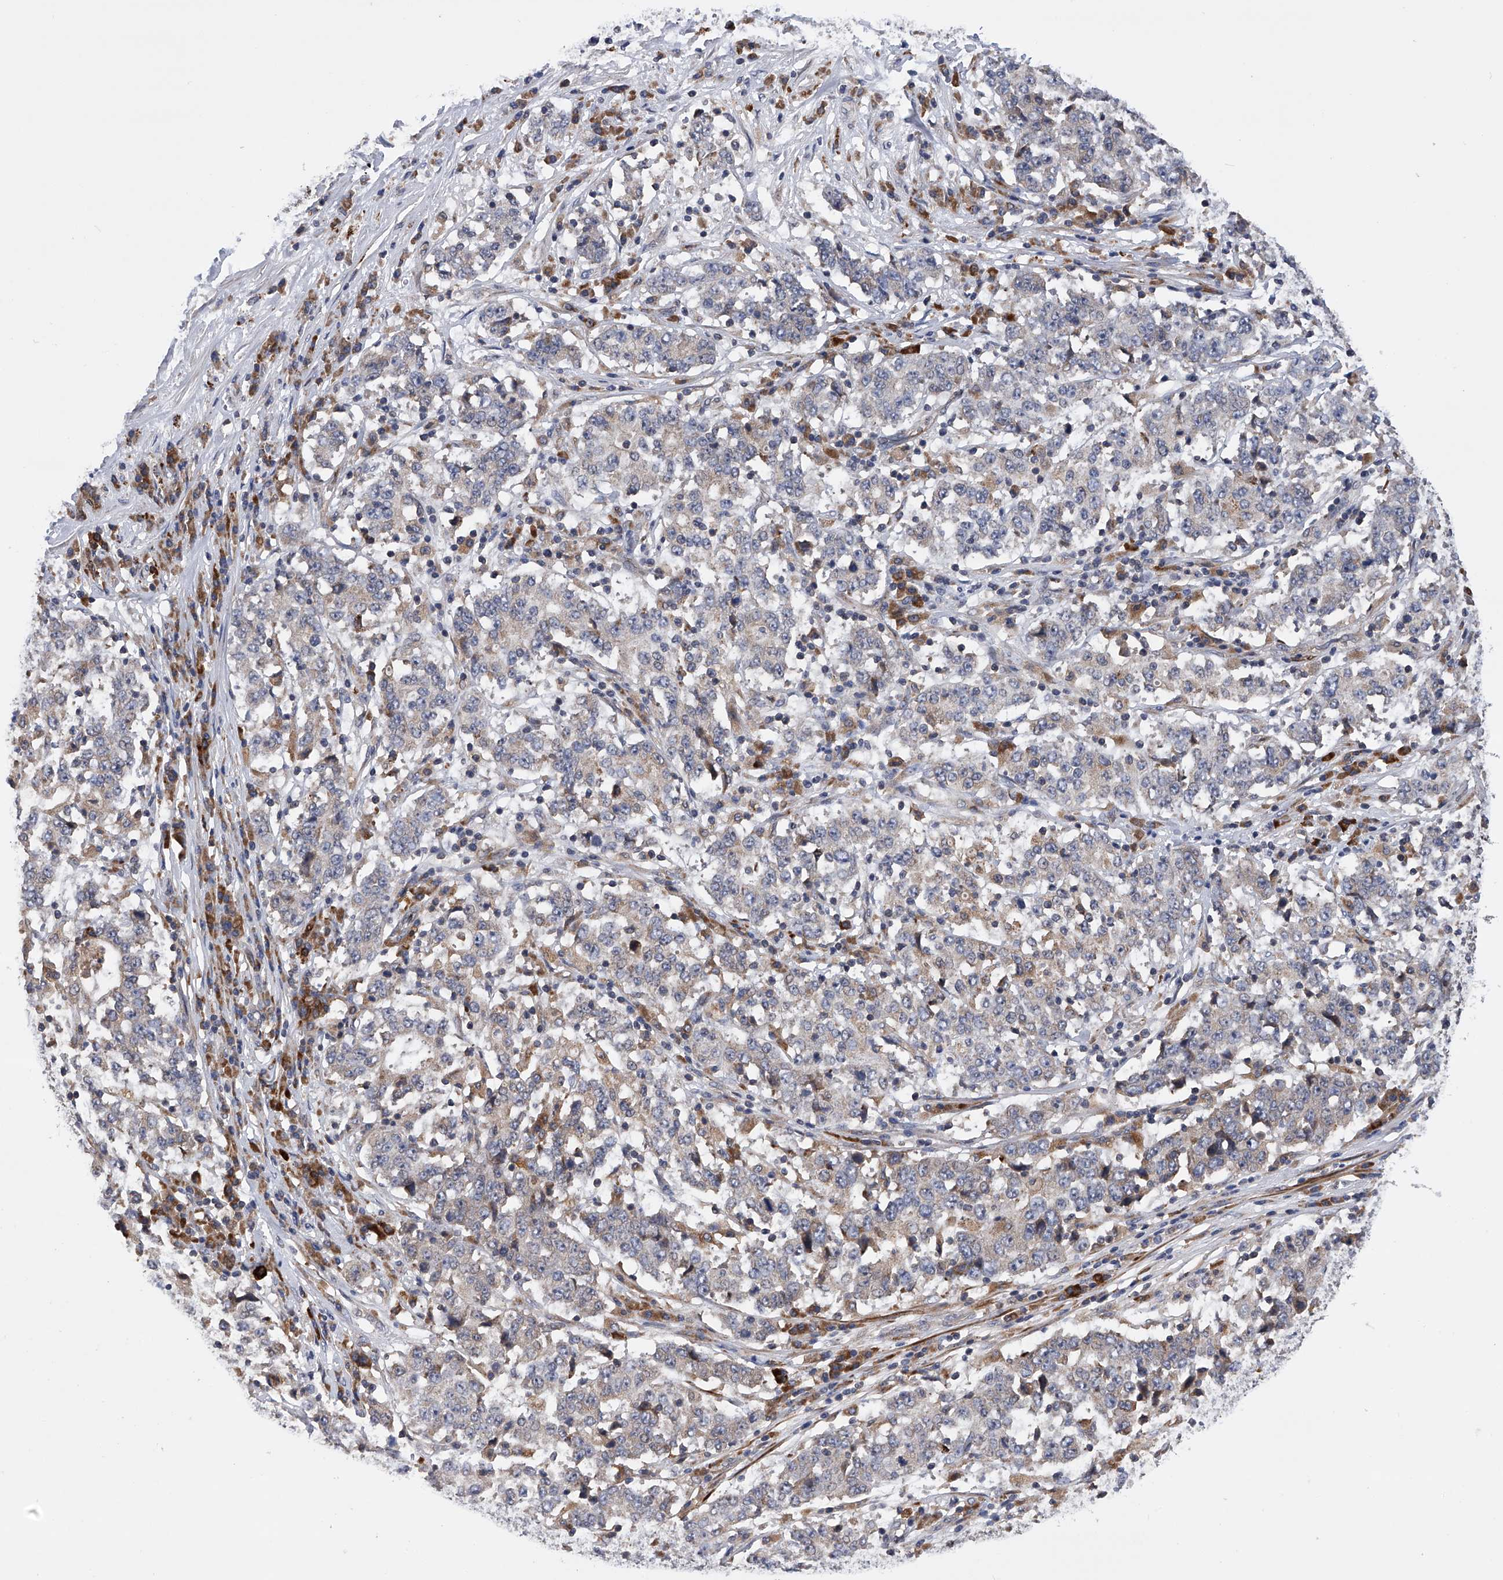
{"staining": {"intensity": "negative", "quantity": "none", "location": "none"}, "tissue": "stomach cancer", "cell_type": "Tumor cells", "image_type": "cancer", "snomed": [{"axis": "morphology", "description": "Adenocarcinoma, NOS"}, {"axis": "topography", "description": "Stomach"}], "caption": "Human stomach adenocarcinoma stained for a protein using immunohistochemistry demonstrates no positivity in tumor cells.", "gene": "SPOCK1", "patient": {"sex": "male", "age": 59}}